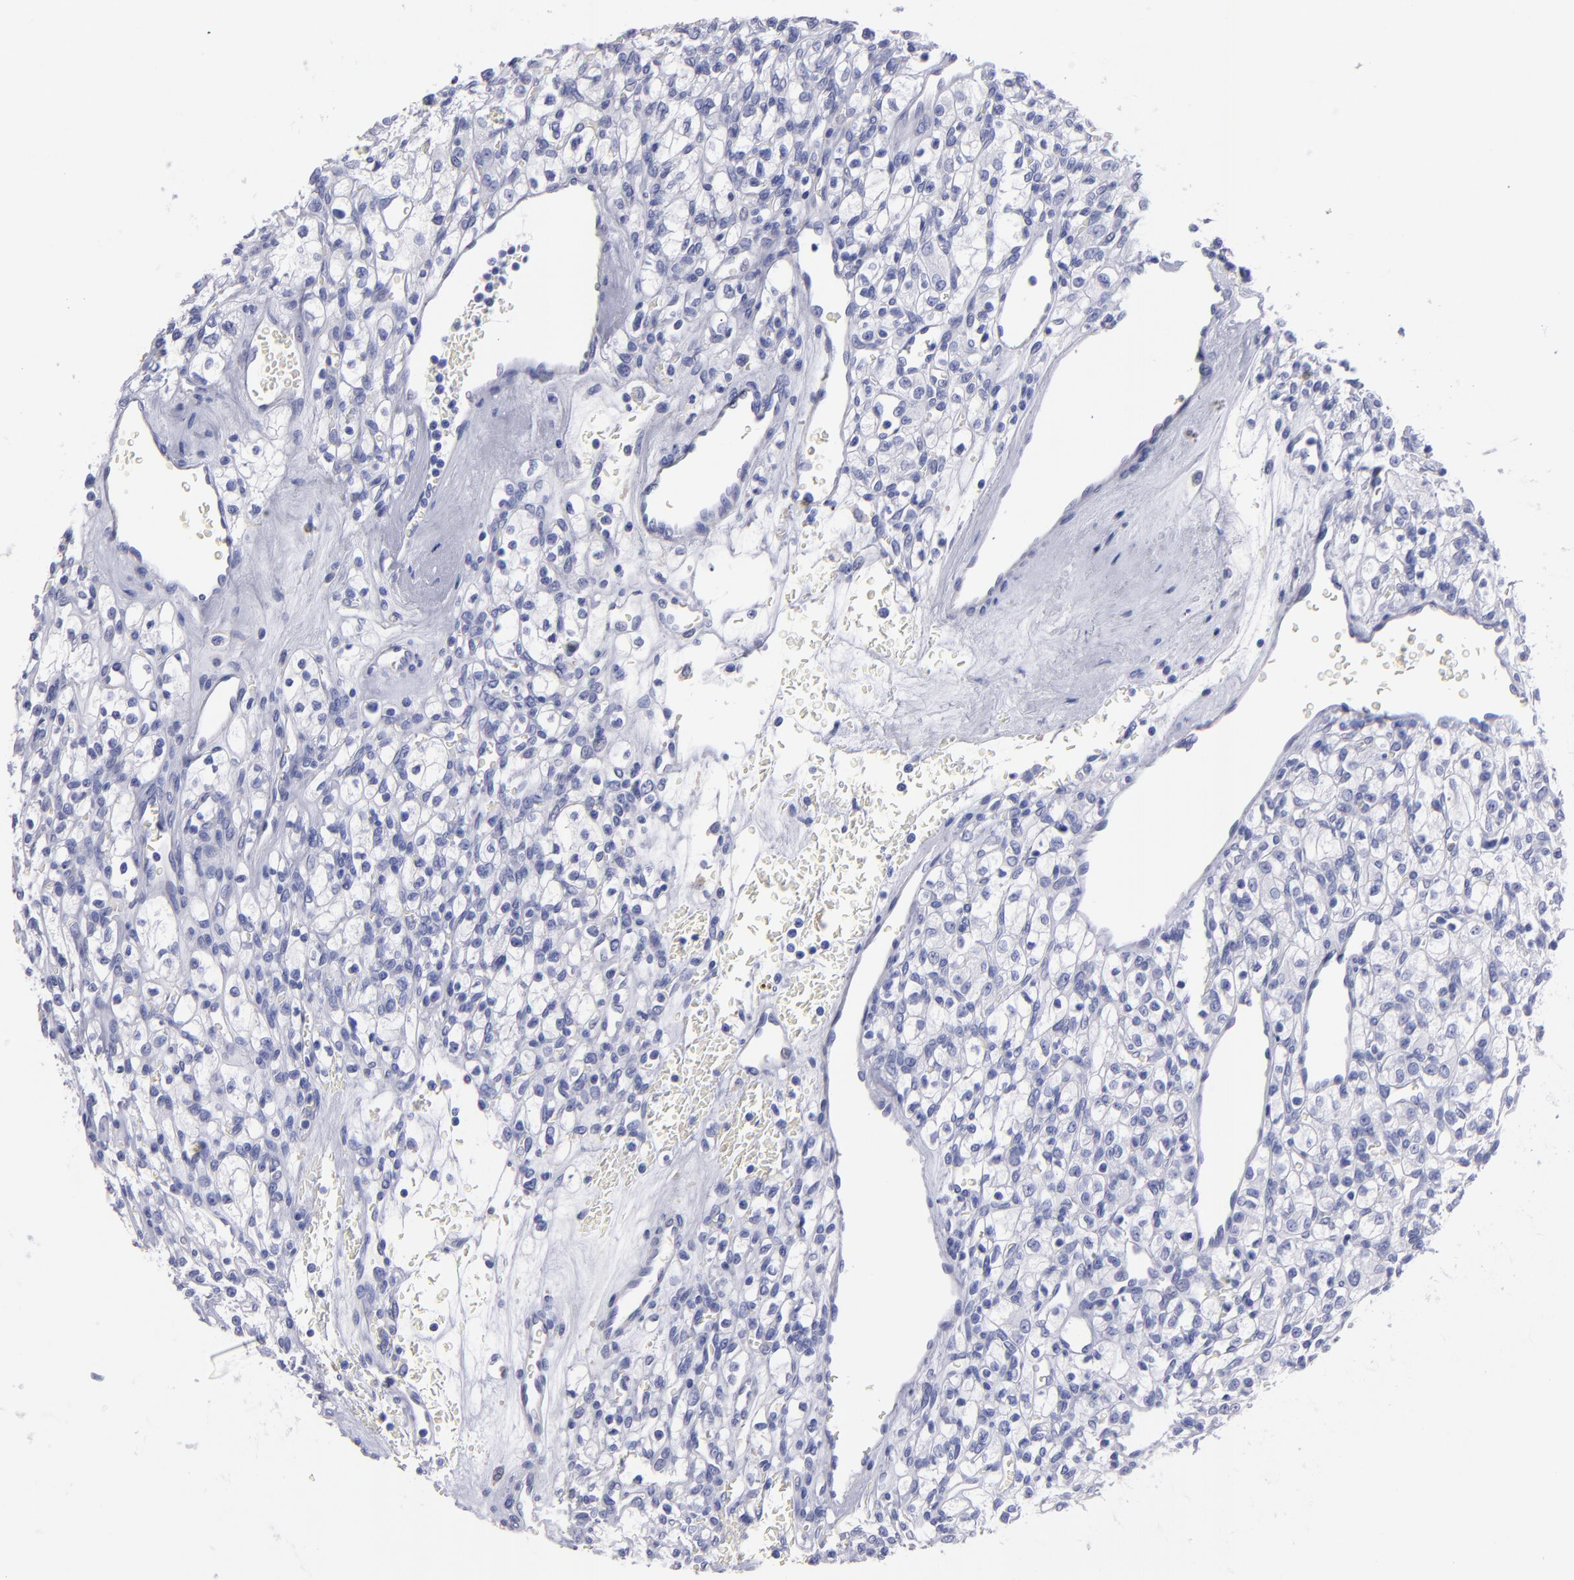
{"staining": {"intensity": "negative", "quantity": "none", "location": "none"}, "tissue": "renal cancer", "cell_type": "Tumor cells", "image_type": "cancer", "snomed": [{"axis": "morphology", "description": "Adenocarcinoma, NOS"}, {"axis": "topography", "description": "Kidney"}], "caption": "The image reveals no staining of tumor cells in renal cancer (adenocarcinoma).", "gene": "MB", "patient": {"sex": "female", "age": 62}}